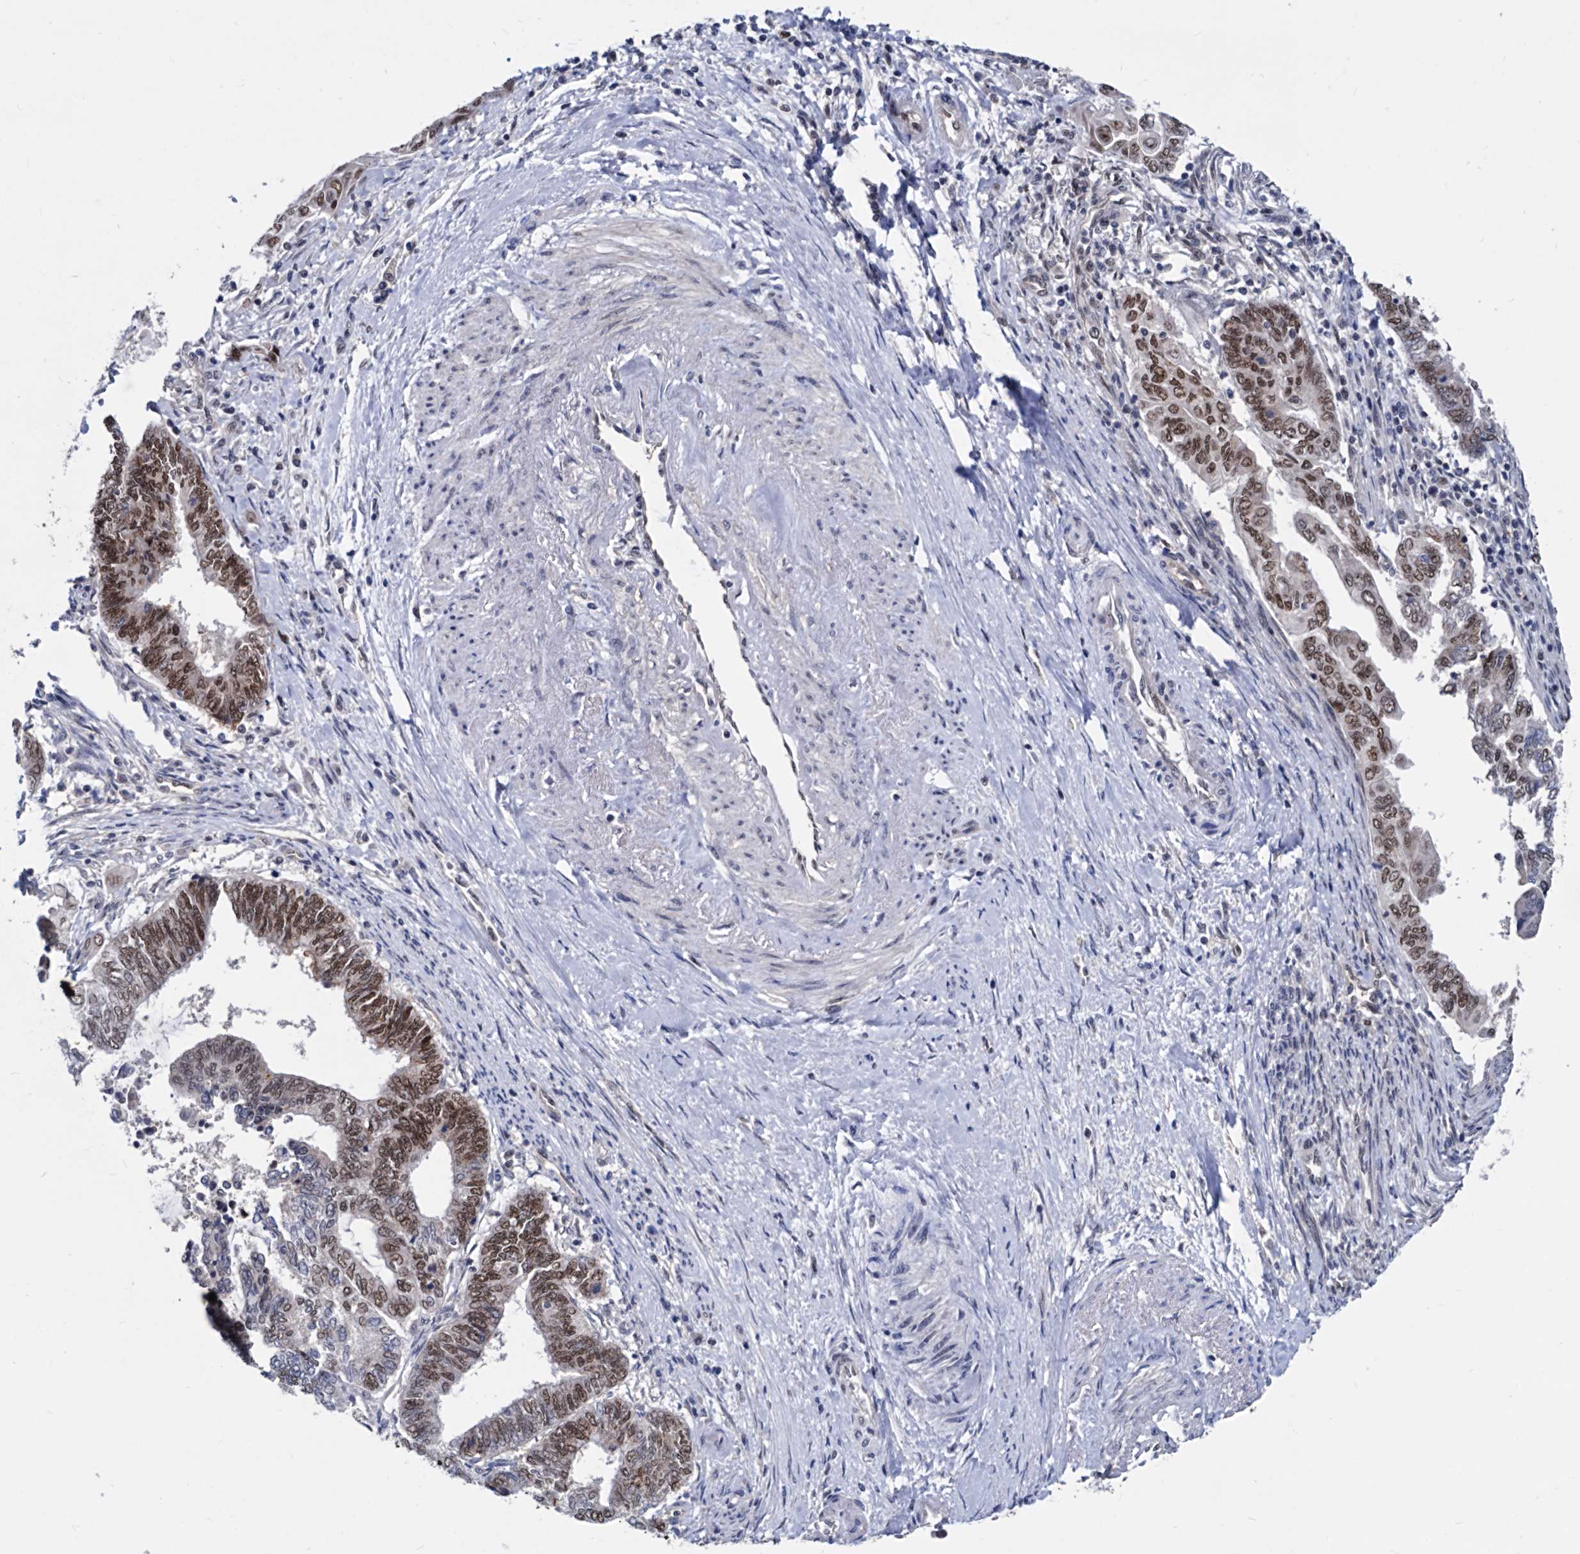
{"staining": {"intensity": "moderate", "quantity": ">75%", "location": "nuclear"}, "tissue": "endometrial cancer", "cell_type": "Tumor cells", "image_type": "cancer", "snomed": [{"axis": "morphology", "description": "Adenocarcinoma, NOS"}, {"axis": "topography", "description": "Uterus"}, {"axis": "topography", "description": "Endometrium"}], "caption": "IHC photomicrograph of neoplastic tissue: human endometrial adenocarcinoma stained using immunohistochemistry displays medium levels of moderate protein expression localized specifically in the nuclear of tumor cells, appearing as a nuclear brown color.", "gene": "GALNT11", "patient": {"sex": "female", "age": 70}}